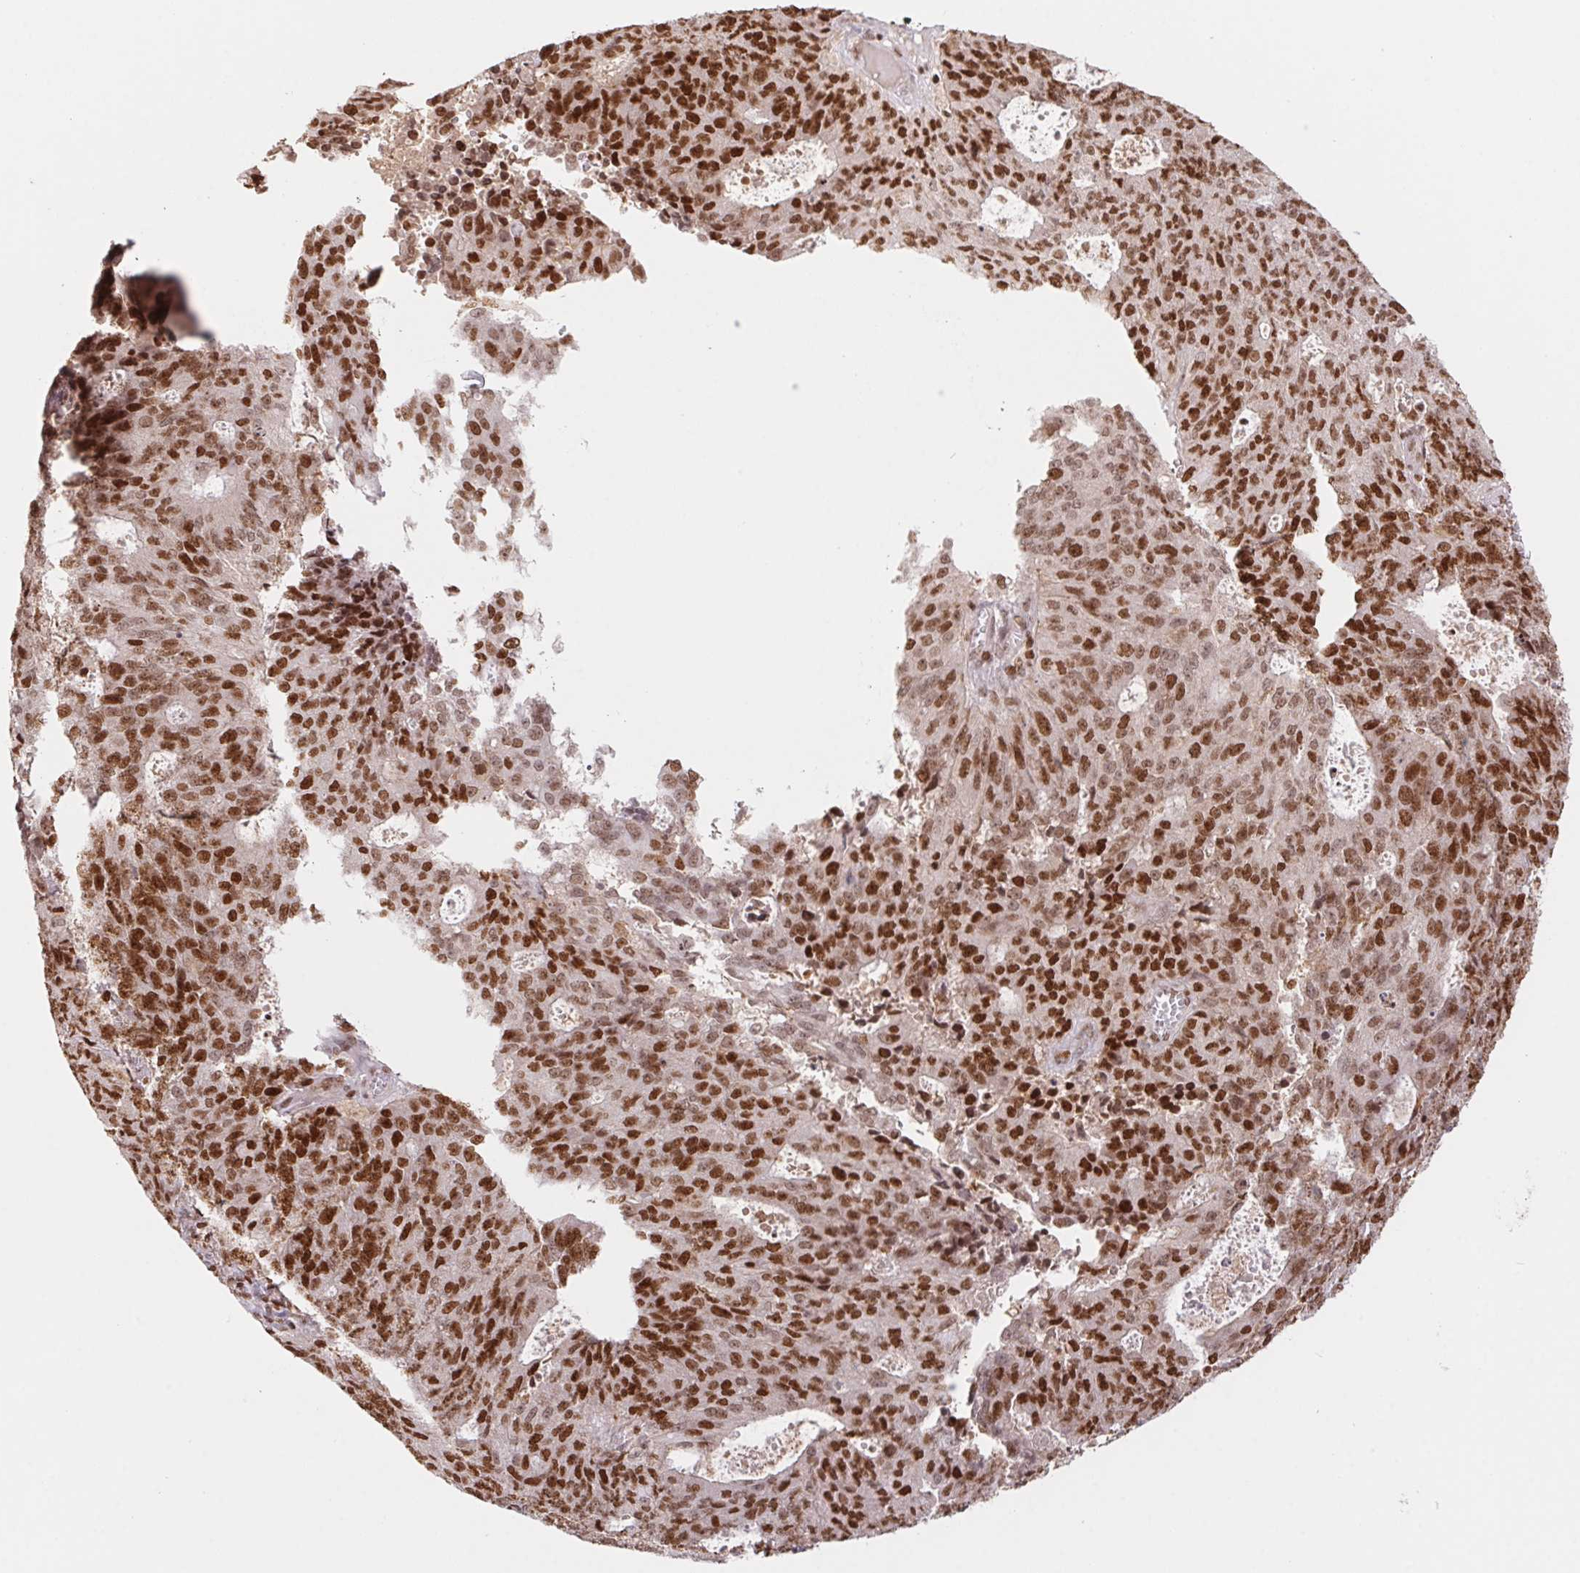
{"staining": {"intensity": "strong", "quantity": ">75%", "location": "nuclear"}, "tissue": "endometrial cancer", "cell_type": "Tumor cells", "image_type": "cancer", "snomed": [{"axis": "morphology", "description": "Adenocarcinoma, NOS"}, {"axis": "topography", "description": "Endometrium"}], "caption": "An image of human endometrial adenocarcinoma stained for a protein shows strong nuclear brown staining in tumor cells. Using DAB (3,3'-diaminobenzidine) (brown) and hematoxylin (blue) stains, captured at high magnification using brightfield microscopy.", "gene": "POLD3", "patient": {"sex": "female", "age": 82}}